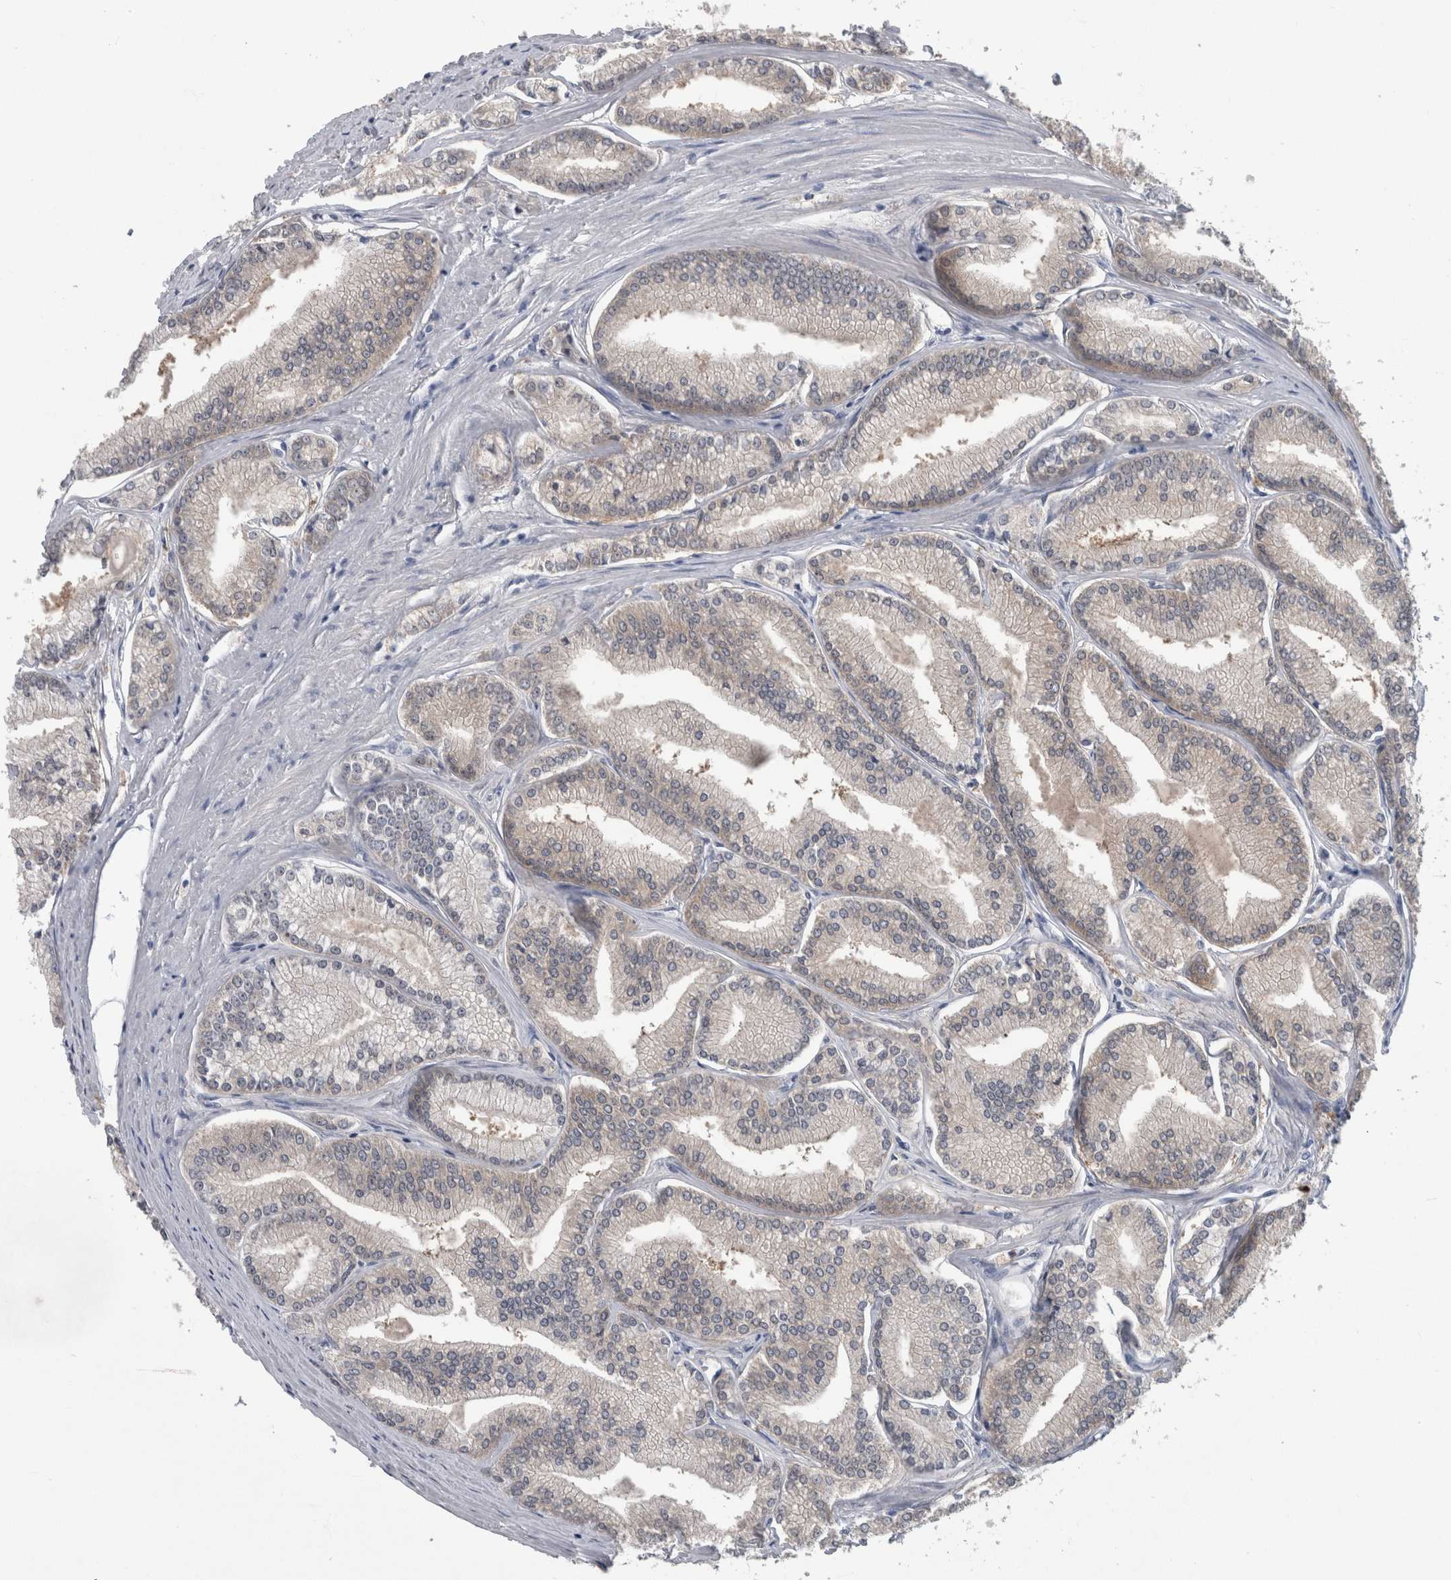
{"staining": {"intensity": "weak", "quantity": "<25%", "location": "cytoplasmic/membranous"}, "tissue": "prostate cancer", "cell_type": "Tumor cells", "image_type": "cancer", "snomed": [{"axis": "morphology", "description": "Adenocarcinoma, Low grade"}, {"axis": "topography", "description": "Prostate"}], "caption": "Low-grade adenocarcinoma (prostate) was stained to show a protein in brown. There is no significant expression in tumor cells.", "gene": "FAM83H", "patient": {"sex": "male", "age": 52}}